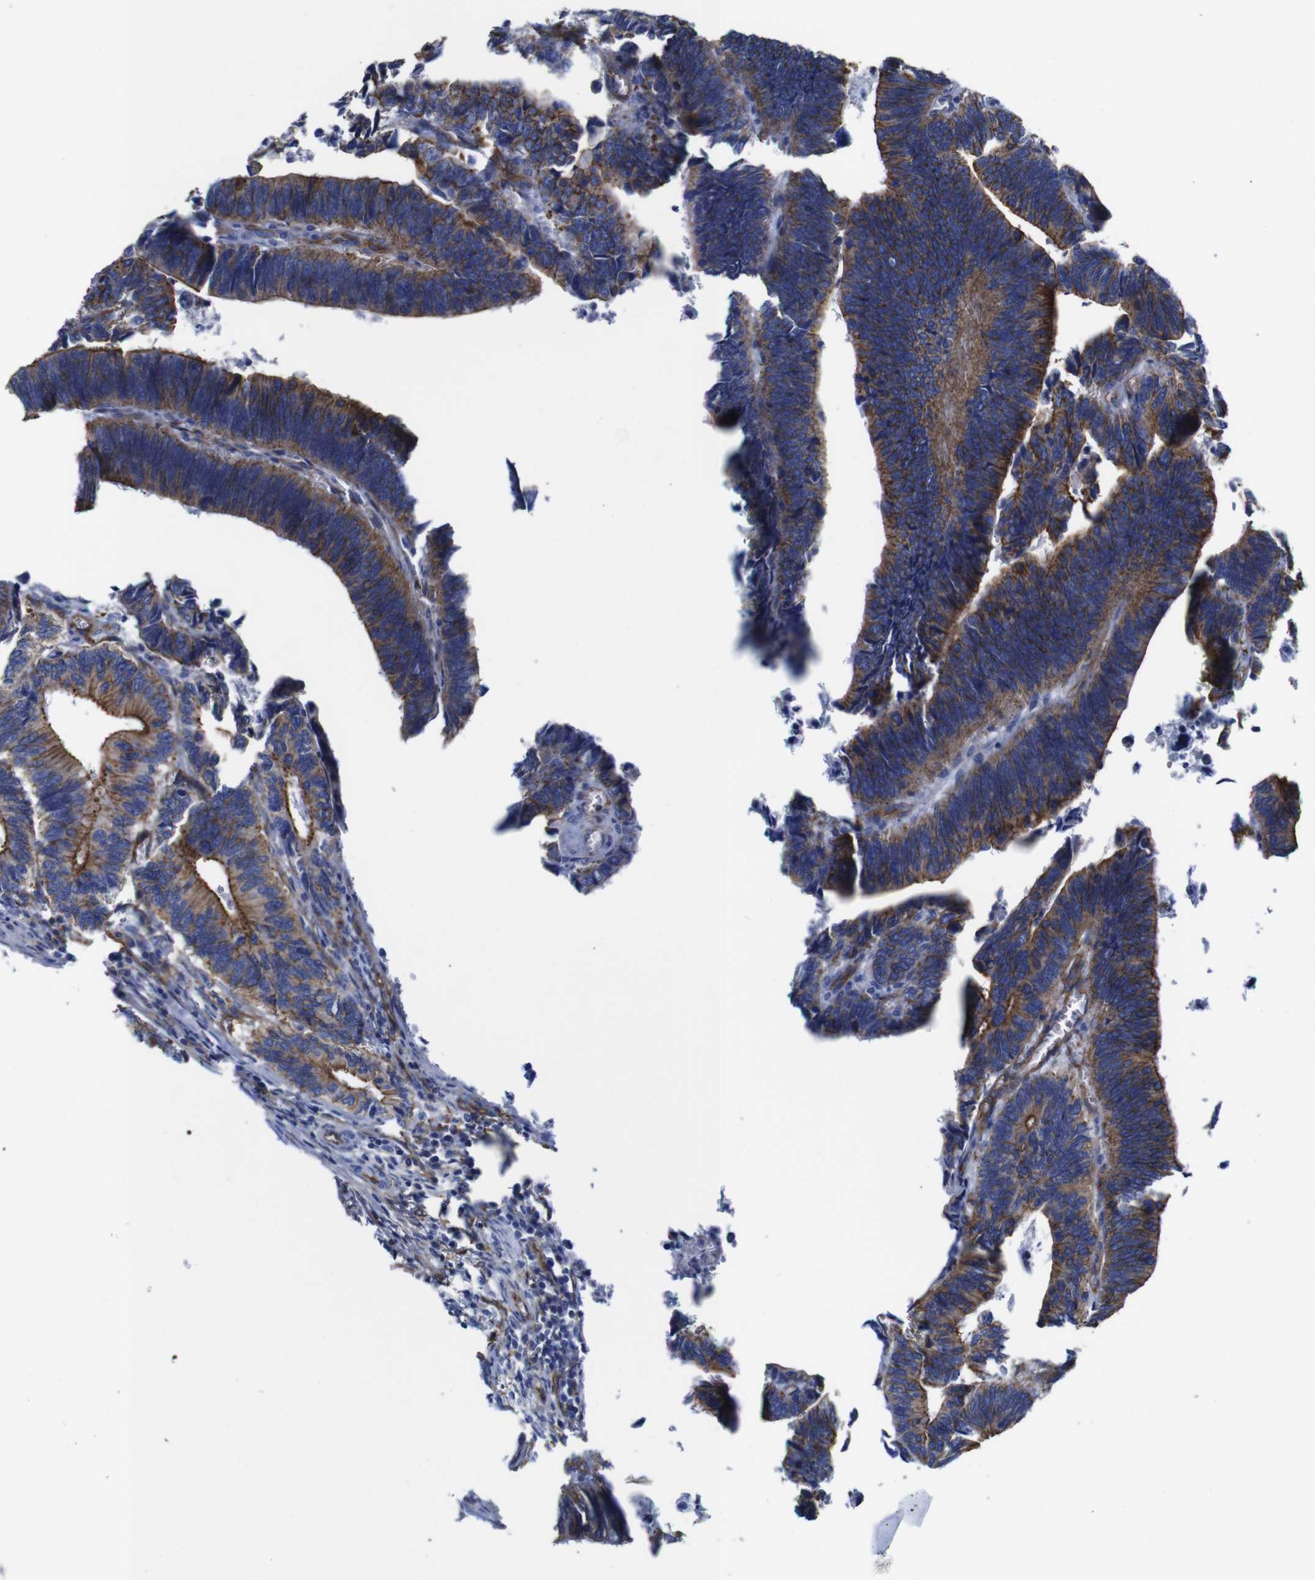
{"staining": {"intensity": "moderate", "quantity": ">75%", "location": "cytoplasmic/membranous"}, "tissue": "colorectal cancer", "cell_type": "Tumor cells", "image_type": "cancer", "snomed": [{"axis": "morphology", "description": "Adenocarcinoma, NOS"}, {"axis": "topography", "description": "Colon"}], "caption": "Colorectal cancer (adenocarcinoma) stained with a protein marker shows moderate staining in tumor cells.", "gene": "SPTBN1", "patient": {"sex": "male", "age": 72}}